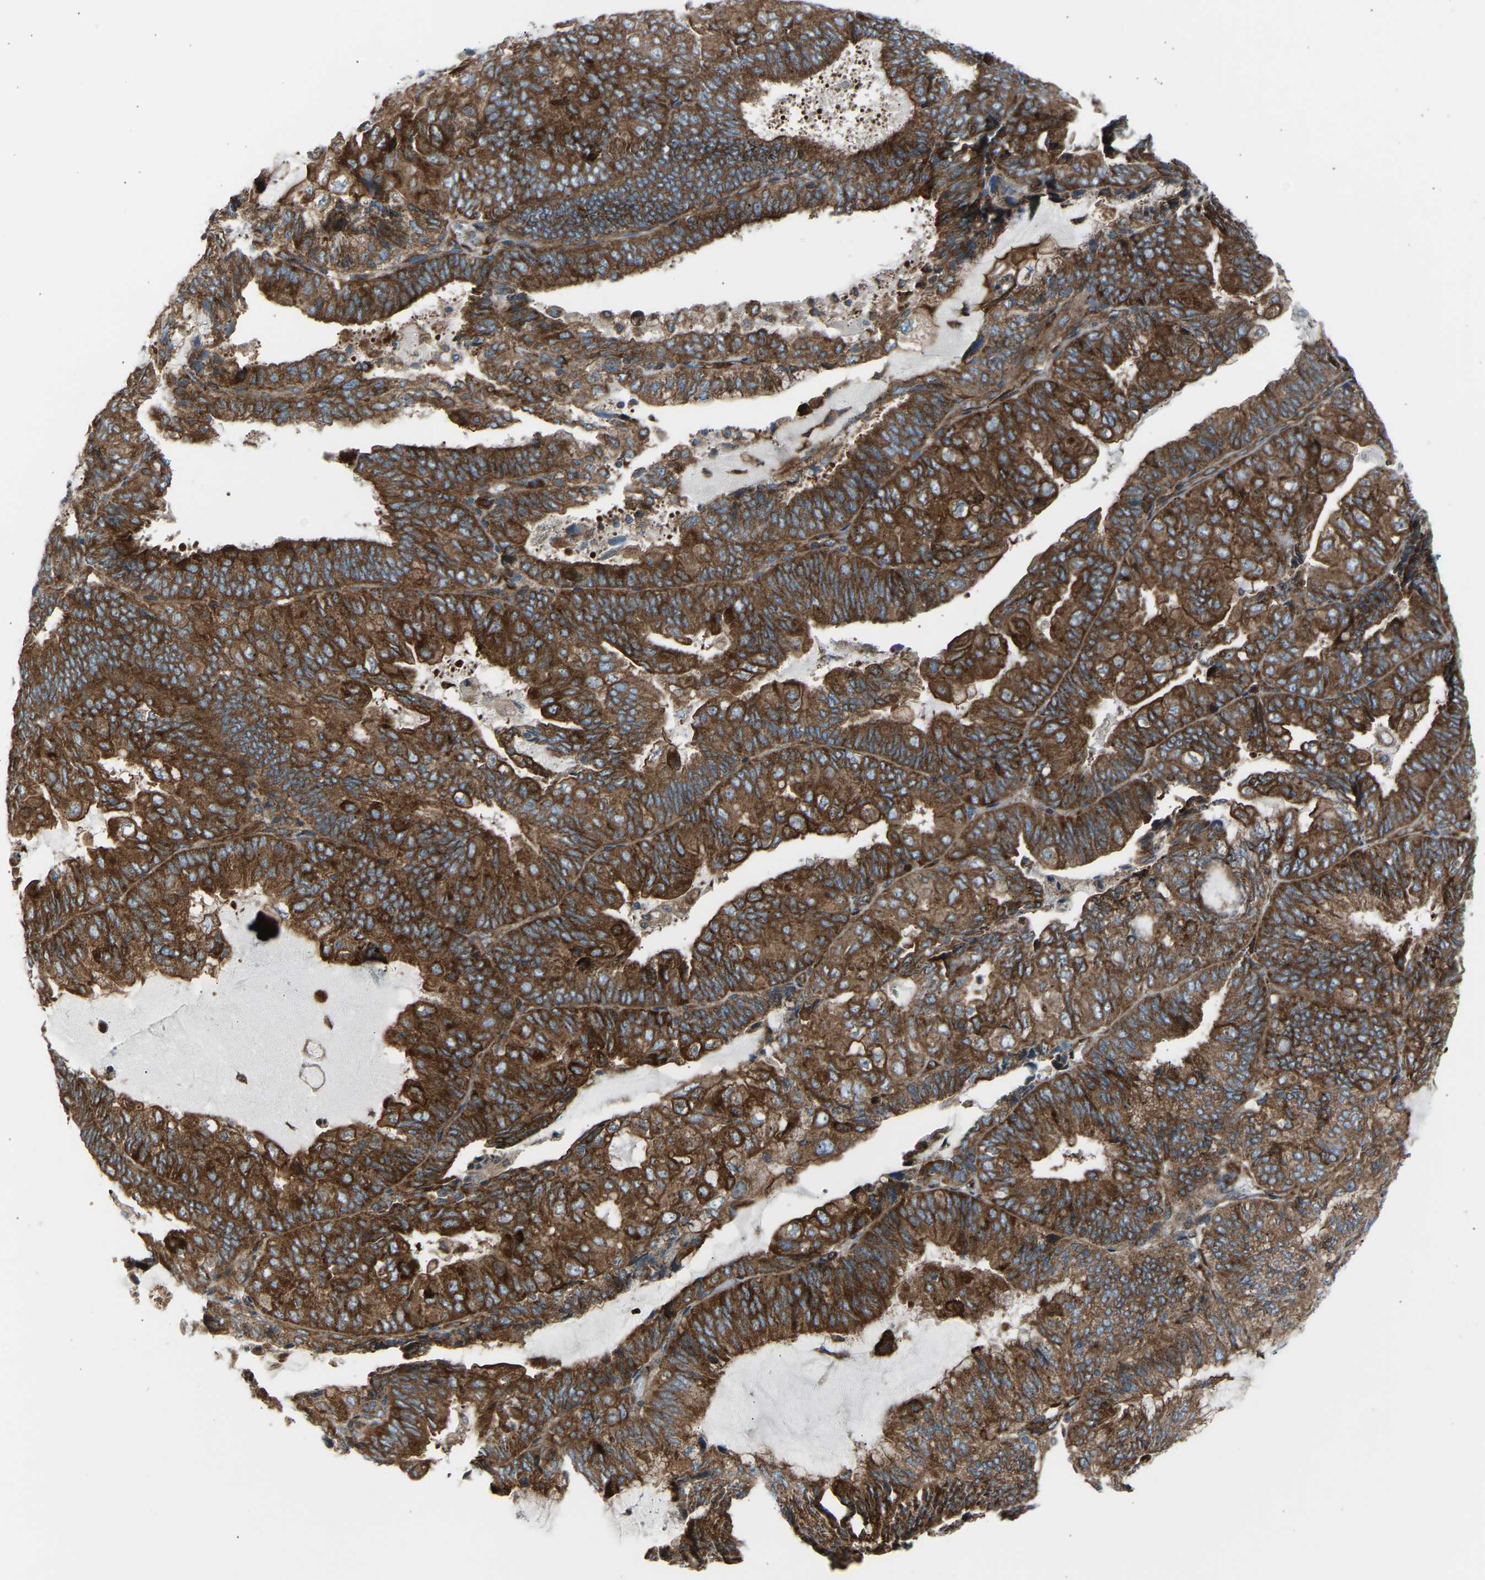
{"staining": {"intensity": "strong", "quantity": ">75%", "location": "cytoplasmic/membranous"}, "tissue": "endometrial cancer", "cell_type": "Tumor cells", "image_type": "cancer", "snomed": [{"axis": "morphology", "description": "Adenocarcinoma, NOS"}, {"axis": "topography", "description": "Endometrium"}], "caption": "Immunohistochemical staining of endometrial cancer displays high levels of strong cytoplasmic/membranous protein positivity in approximately >75% of tumor cells. (DAB (3,3'-diaminobenzidine) IHC with brightfield microscopy, high magnification).", "gene": "VPS41", "patient": {"sex": "female", "age": 81}}